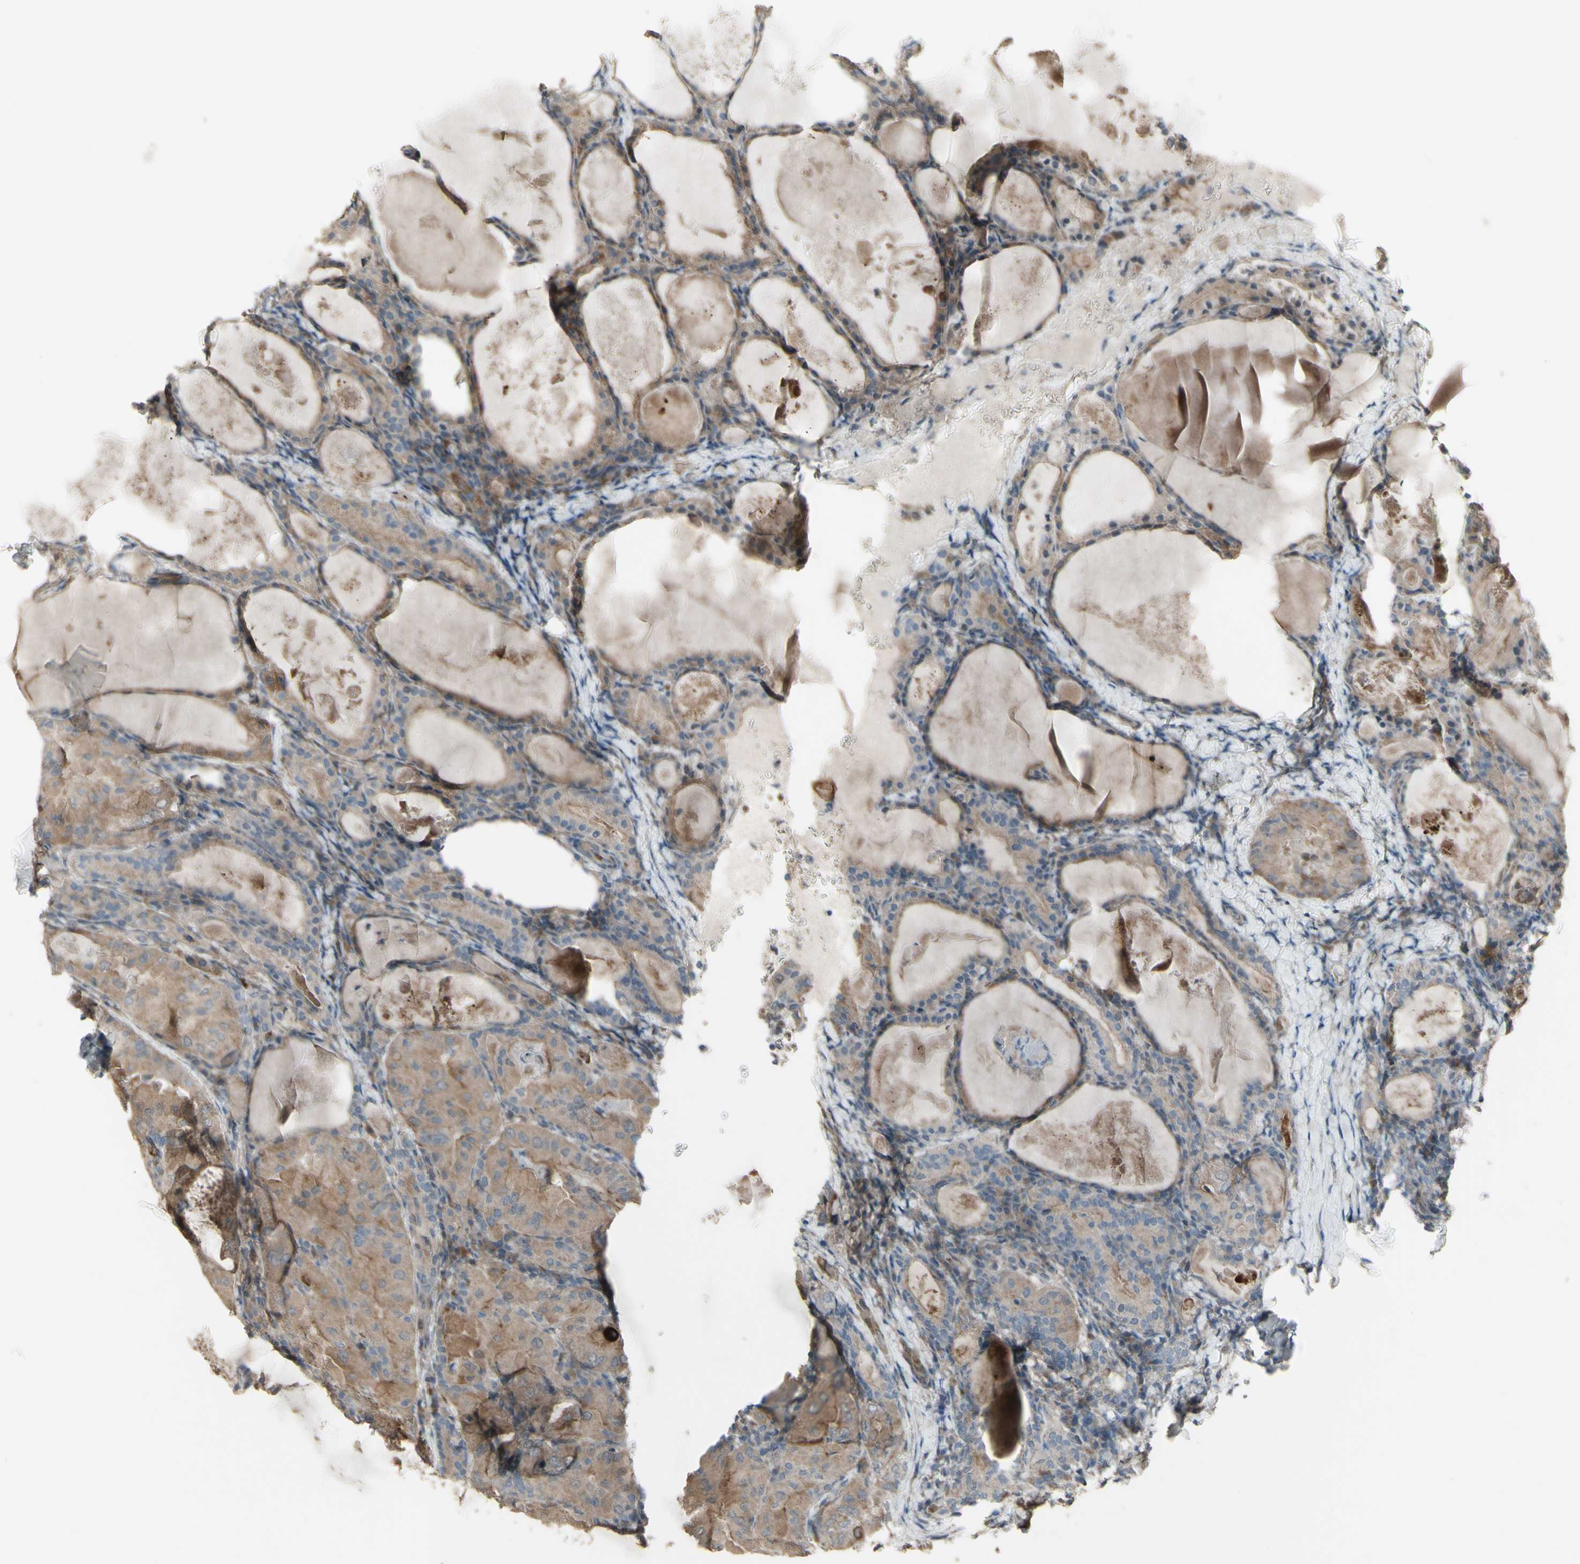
{"staining": {"intensity": "moderate", "quantity": ">75%", "location": "cytoplasmic/membranous"}, "tissue": "thyroid cancer", "cell_type": "Tumor cells", "image_type": "cancer", "snomed": [{"axis": "morphology", "description": "Papillary adenocarcinoma, NOS"}, {"axis": "topography", "description": "Thyroid gland"}], "caption": "Protein expression analysis of human papillary adenocarcinoma (thyroid) reveals moderate cytoplasmic/membranous expression in about >75% of tumor cells.", "gene": "GRAMD1B", "patient": {"sex": "female", "age": 42}}